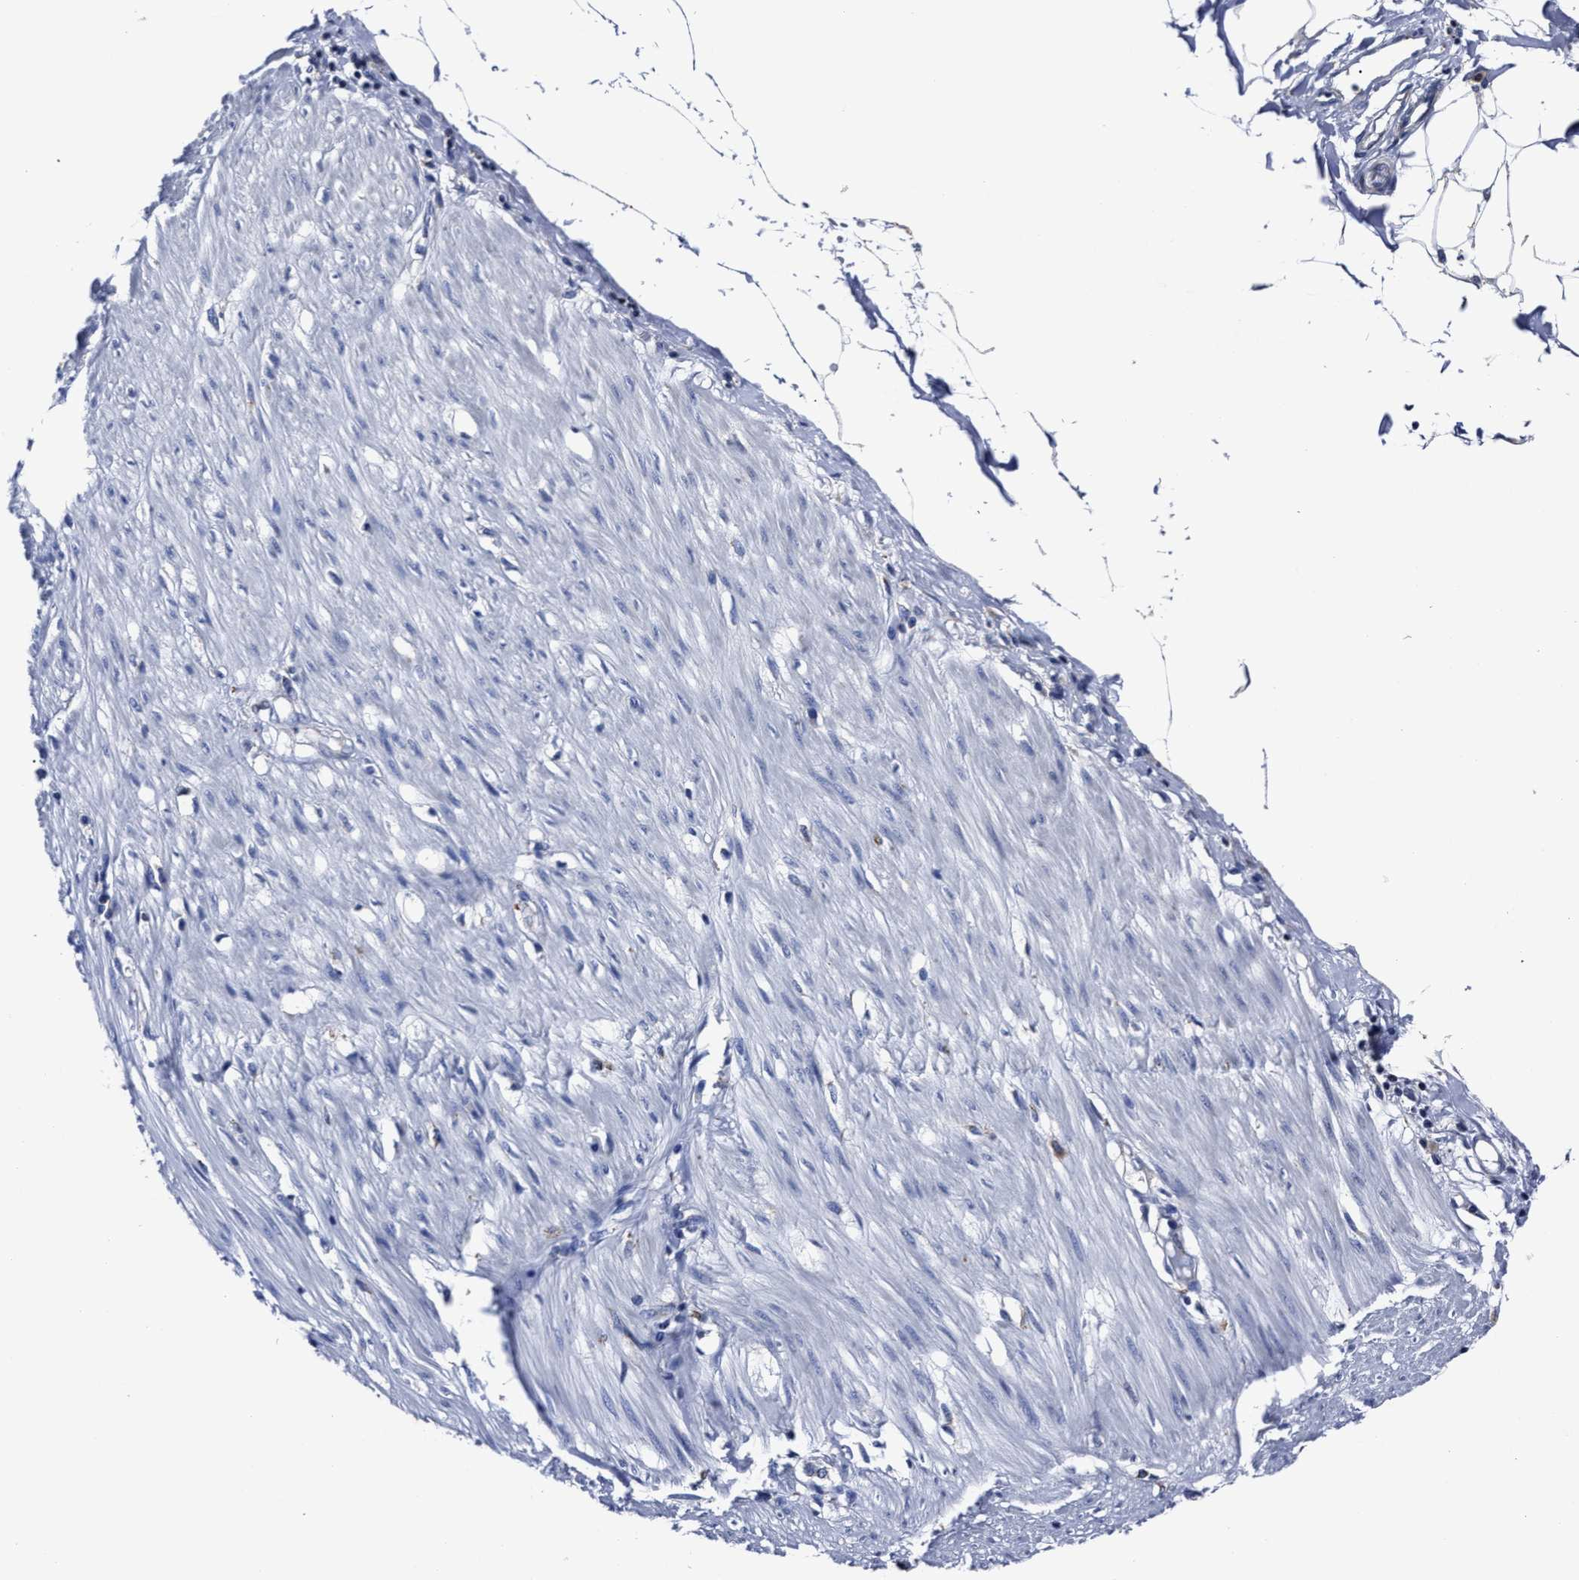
{"staining": {"intensity": "negative", "quantity": "none", "location": "none"}, "tissue": "adipose tissue", "cell_type": "Adipocytes", "image_type": "normal", "snomed": [{"axis": "morphology", "description": "Normal tissue, NOS"}, {"axis": "morphology", "description": "Adenocarcinoma, NOS"}, {"axis": "topography", "description": "Colon"}, {"axis": "topography", "description": "Peripheral nerve tissue"}], "caption": "This image is of normal adipose tissue stained with immunohistochemistry to label a protein in brown with the nuclei are counter-stained blue. There is no positivity in adipocytes. (DAB IHC with hematoxylin counter stain).", "gene": "LAMTOR4", "patient": {"sex": "male", "age": 14}}